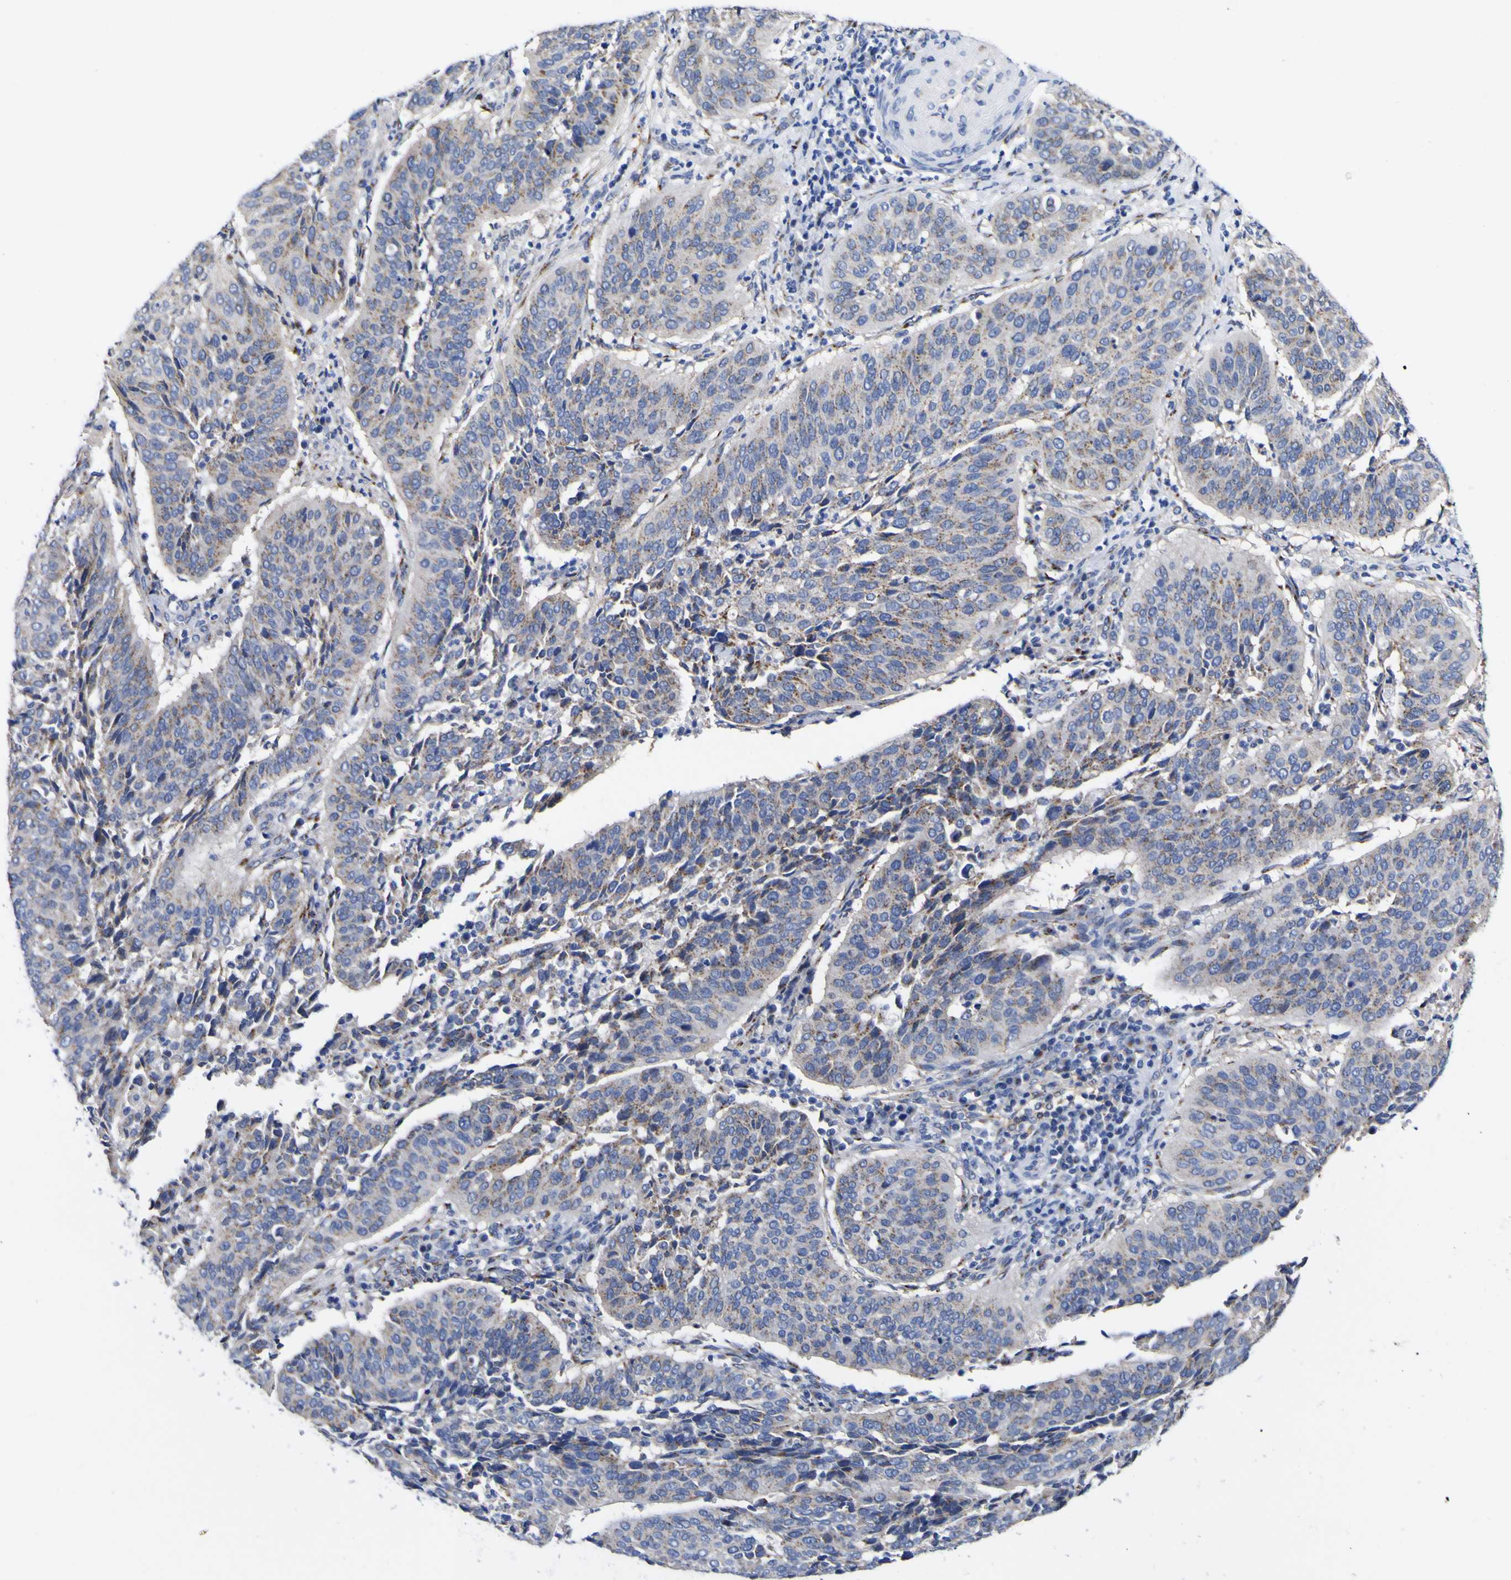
{"staining": {"intensity": "weak", "quantity": "25%-75%", "location": "cytoplasmic/membranous"}, "tissue": "cervical cancer", "cell_type": "Tumor cells", "image_type": "cancer", "snomed": [{"axis": "morphology", "description": "Normal tissue, NOS"}, {"axis": "morphology", "description": "Squamous cell carcinoma, NOS"}, {"axis": "topography", "description": "Cervix"}], "caption": "This photomicrograph displays IHC staining of human squamous cell carcinoma (cervical), with low weak cytoplasmic/membranous staining in about 25%-75% of tumor cells.", "gene": "GOLM1", "patient": {"sex": "female", "age": 39}}